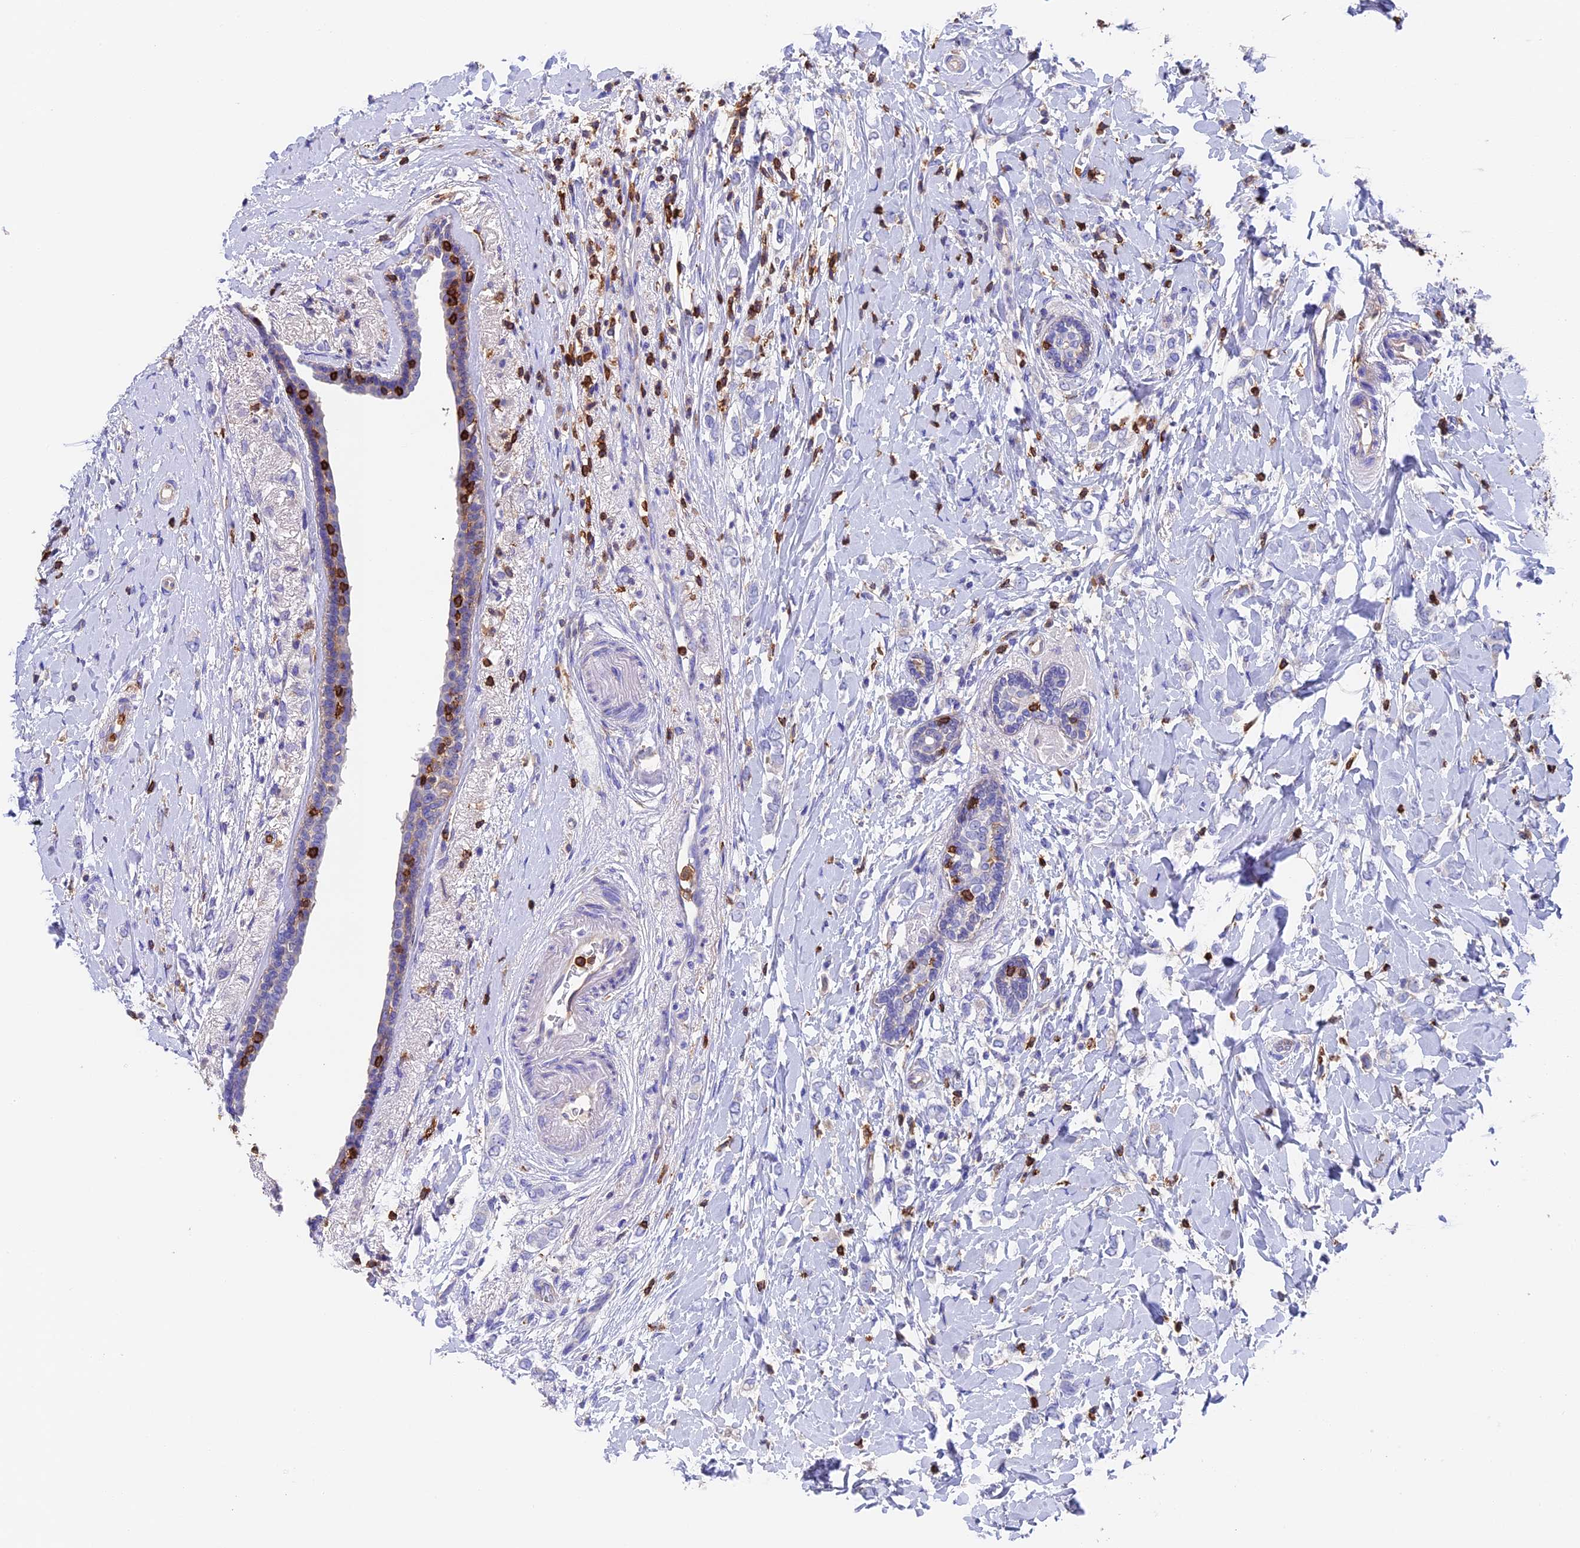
{"staining": {"intensity": "negative", "quantity": "none", "location": "none"}, "tissue": "breast cancer", "cell_type": "Tumor cells", "image_type": "cancer", "snomed": [{"axis": "morphology", "description": "Normal tissue, NOS"}, {"axis": "morphology", "description": "Lobular carcinoma"}, {"axis": "topography", "description": "Breast"}], "caption": "Breast cancer was stained to show a protein in brown. There is no significant expression in tumor cells.", "gene": "ADAT1", "patient": {"sex": "female", "age": 47}}